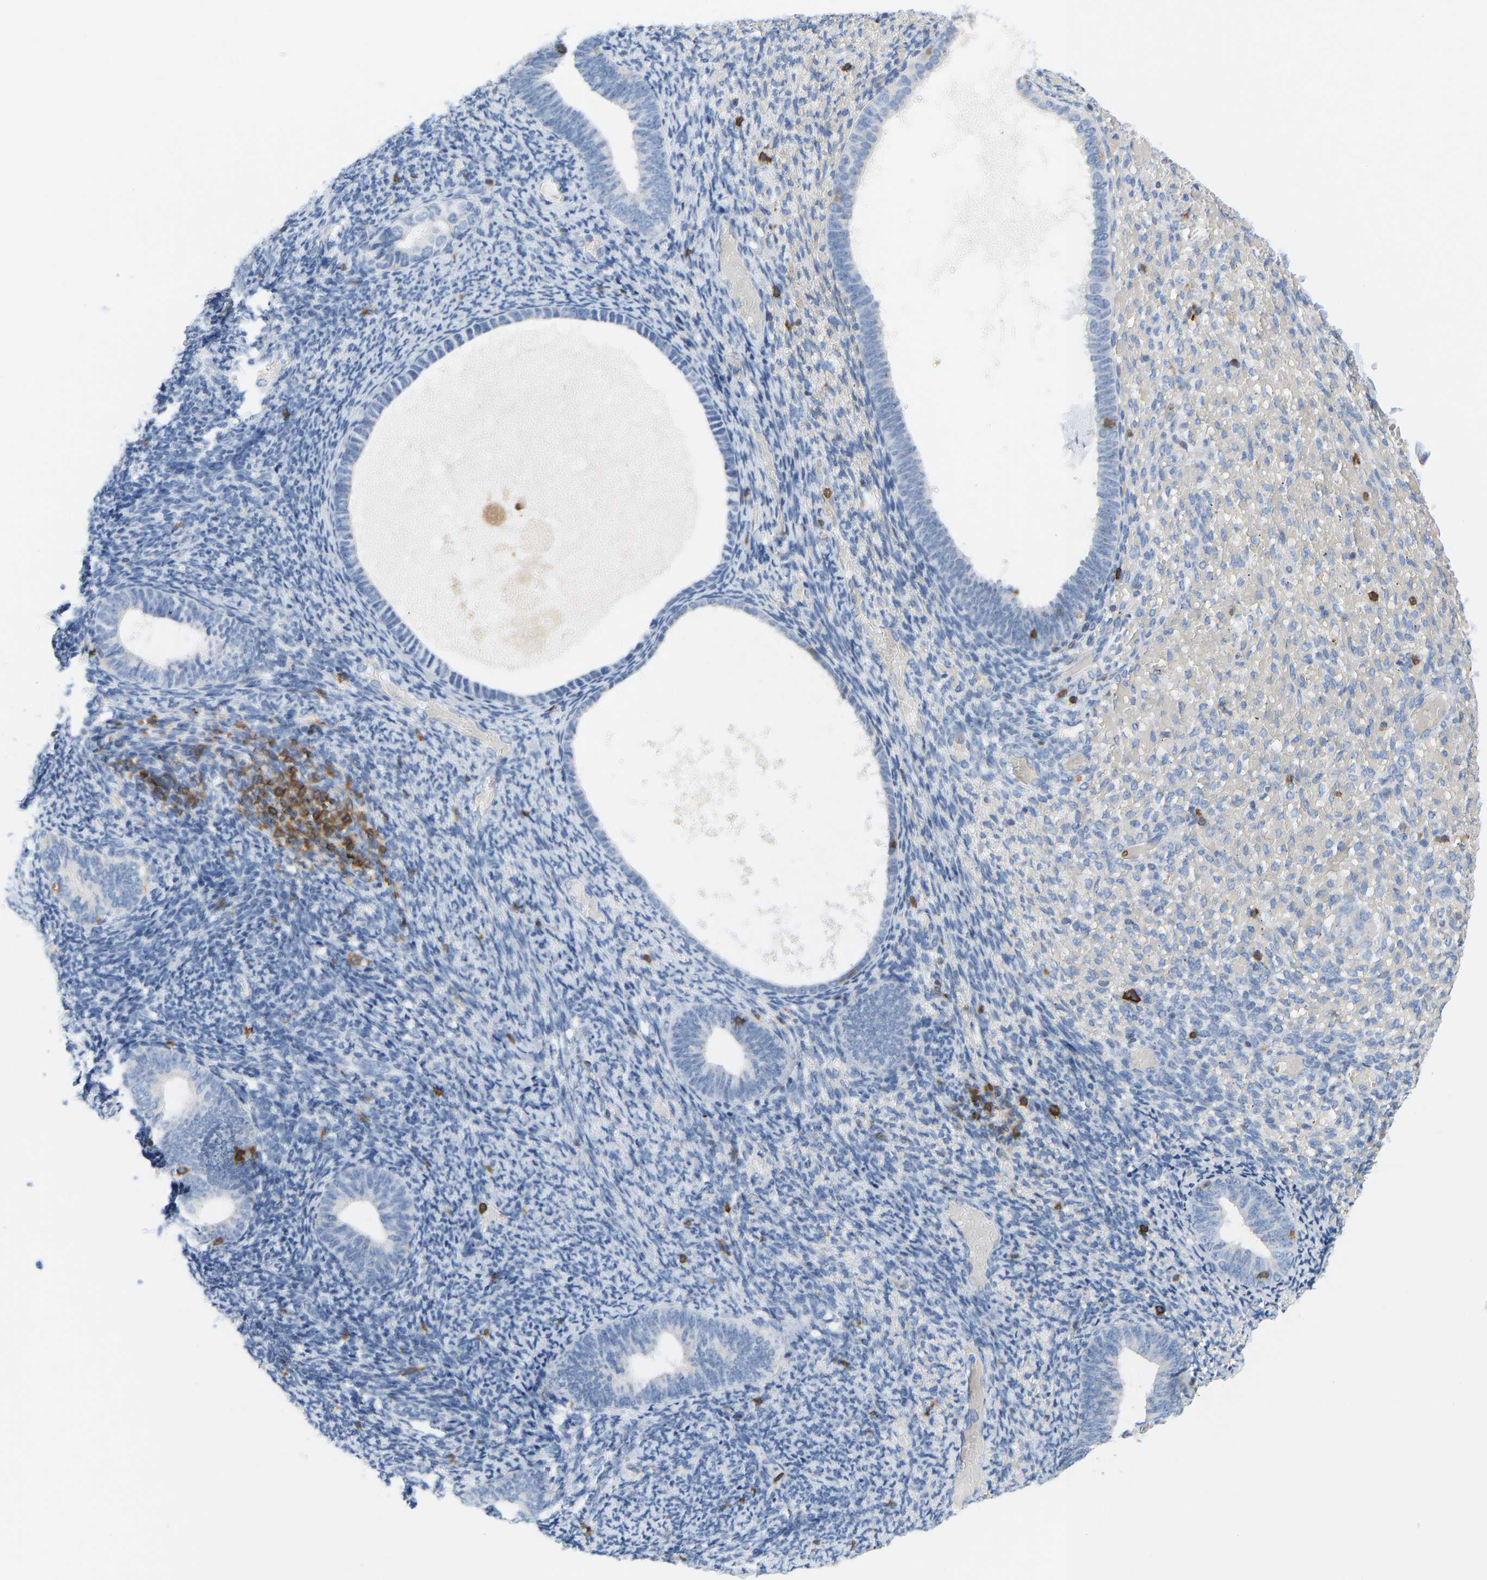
{"staining": {"intensity": "strong", "quantity": "<25%", "location": "cytoplasmic/membranous"}, "tissue": "endometrium", "cell_type": "Cells in endometrial stroma", "image_type": "normal", "snomed": [{"axis": "morphology", "description": "Normal tissue, NOS"}, {"axis": "topography", "description": "Endometrium"}], "caption": "Unremarkable endometrium reveals strong cytoplasmic/membranous positivity in about <25% of cells in endometrial stroma Using DAB (3,3'-diaminobenzidine) (brown) and hematoxylin (blue) stains, captured at high magnification using brightfield microscopy..", "gene": "EVL", "patient": {"sex": "female", "age": 66}}